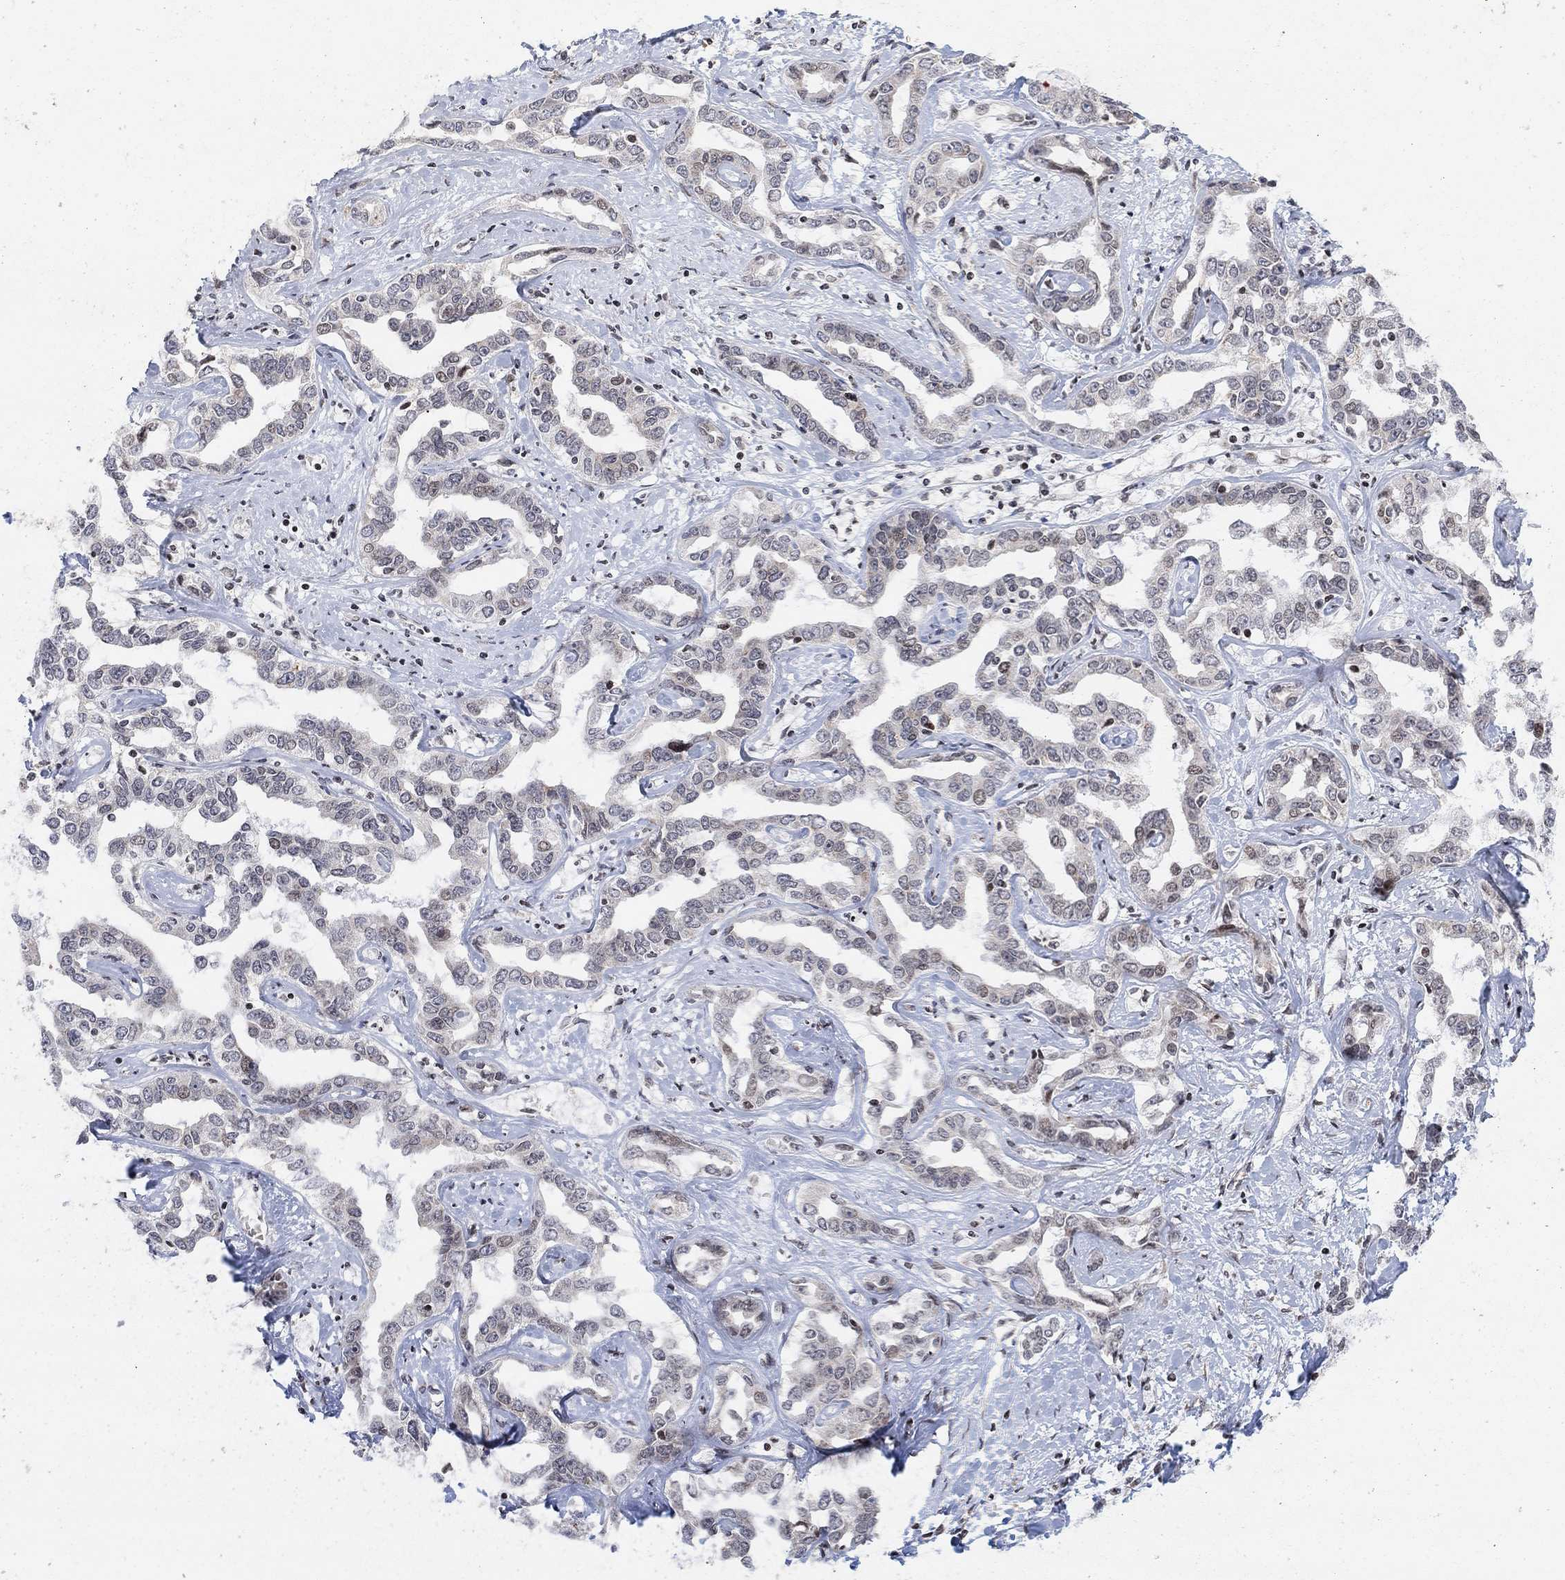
{"staining": {"intensity": "negative", "quantity": "none", "location": "none"}, "tissue": "liver cancer", "cell_type": "Tumor cells", "image_type": "cancer", "snomed": [{"axis": "morphology", "description": "Cholangiocarcinoma"}, {"axis": "topography", "description": "Liver"}], "caption": "Immunohistochemistry (IHC) of liver cancer (cholangiocarcinoma) displays no positivity in tumor cells.", "gene": "ABHD14A", "patient": {"sex": "male", "age": 59}}